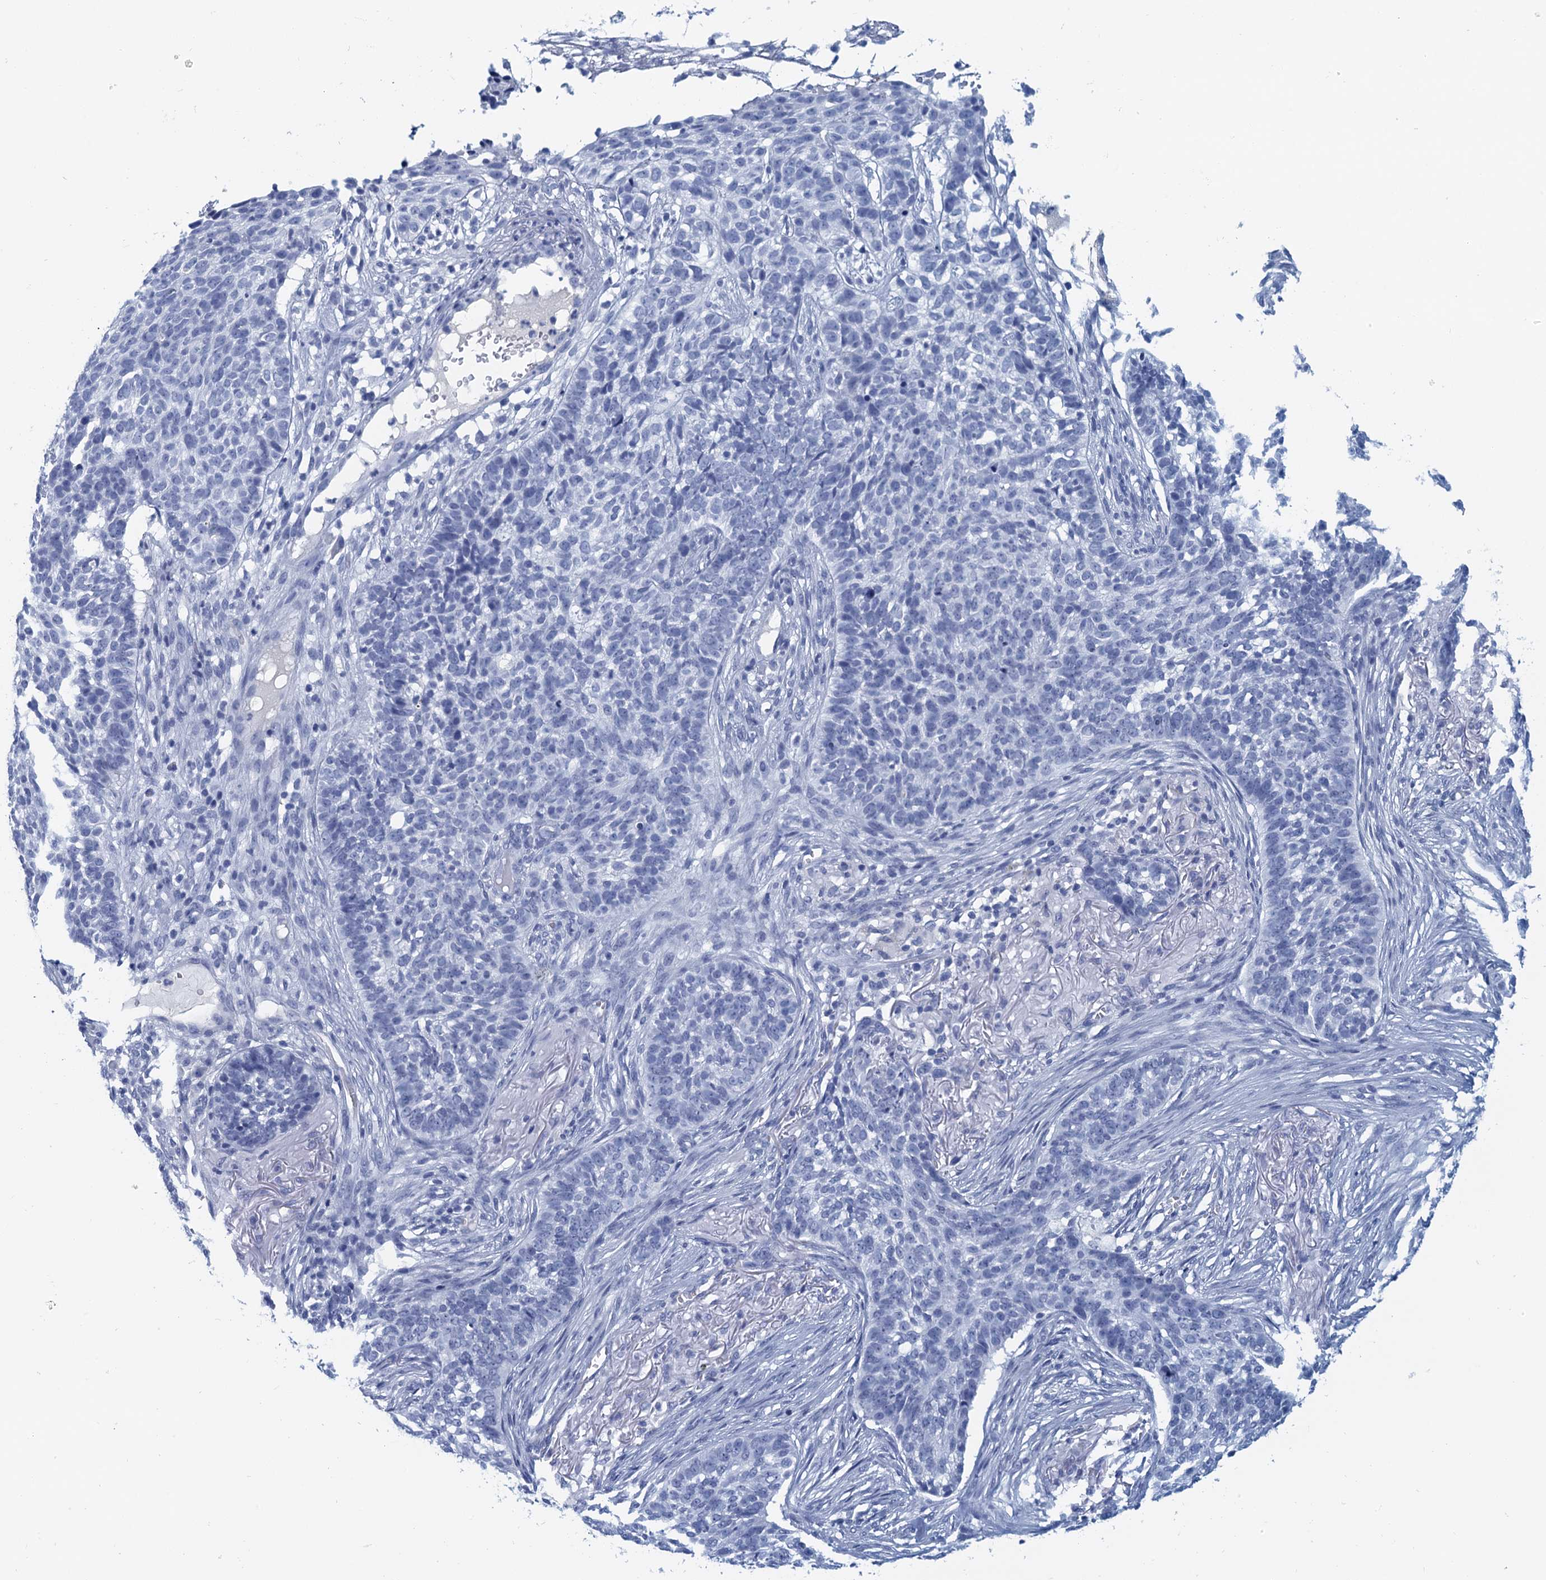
{"staining": {"intensity": "negative", "quantity": "none", "location": "none"}, "tissue": "skin cancer", "cell_type": "Tumor cells", "image_type": "cancer", "snomed": [{"axis": "morphology", "description": "Basal cell carcinoma"}, {"axis": "topography", "description": "Skin"}], "caption": "This is an IHC histopathology image of human skin cancer. There is no positivity in tumor cells.", "gene": "CYP51A1", "patient": {"sex": "male", "age": 85}}